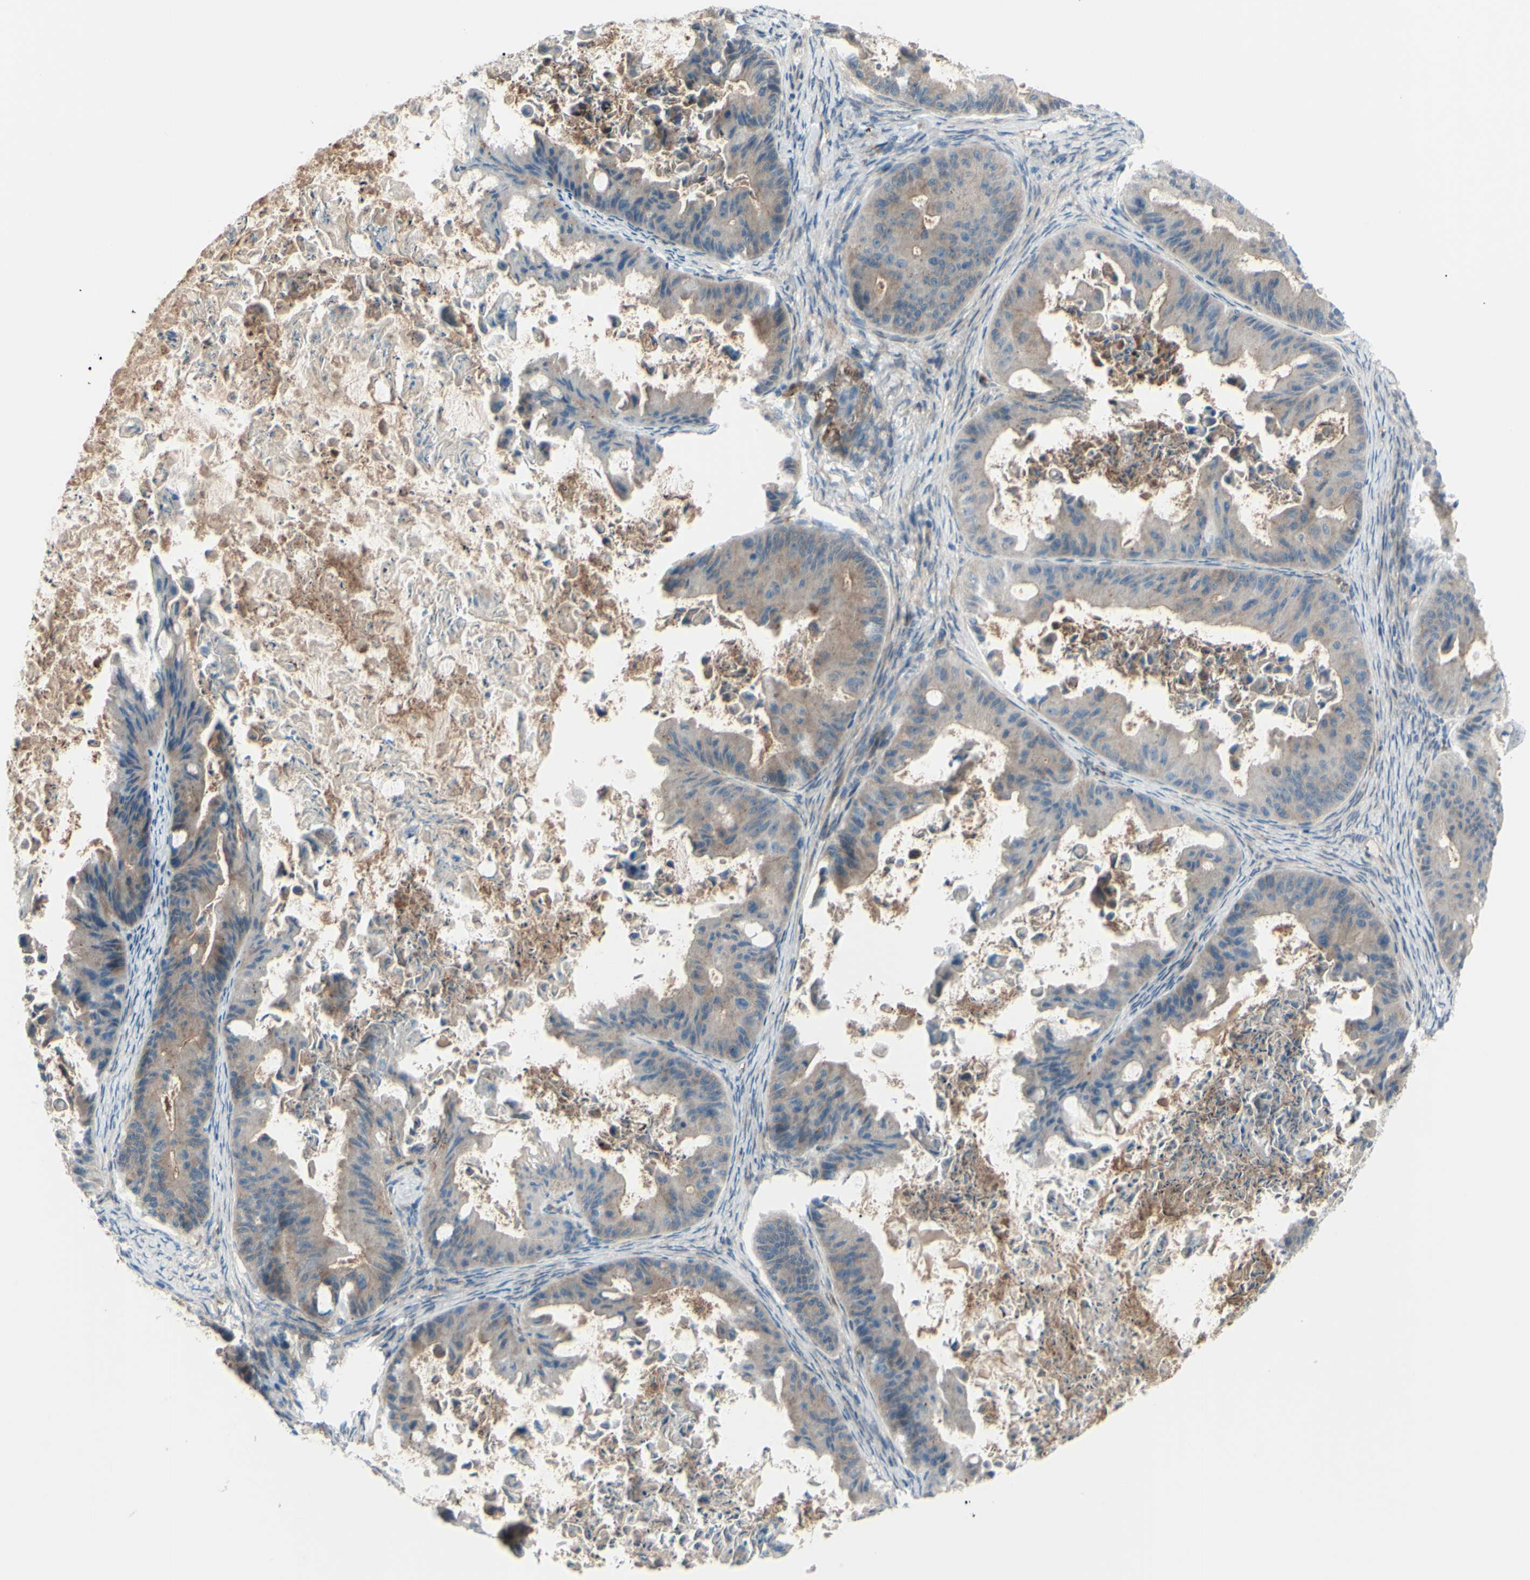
{"staining": {"intensity": "moderate", "quantity": ">75%", "location": "cytoplasmic/membranous"}, "tissue": "ovarian cancer", "cell_type": "Tumor cells", "image_type": "cancer", "snomed": [{"axis": "morphology", "description": "Cystadenocarcinoma, mucinous, NOS"}, {"axis": "topography", "description": "Ovary"}], "caption": "Immunohistochemical staining of human ovarian cancer shows medium levels of moderate cytoplasmic/membranous protein positivity in about >75% of tumor cells. (Stains: DAB (3,3'-diaminobenzidine) in brown, nuclei in blue, Microscopy: brightfield microscopy at high magnification).", "gene": "PCDHGA2", "patient": {"sex": "female", "age": 37}}